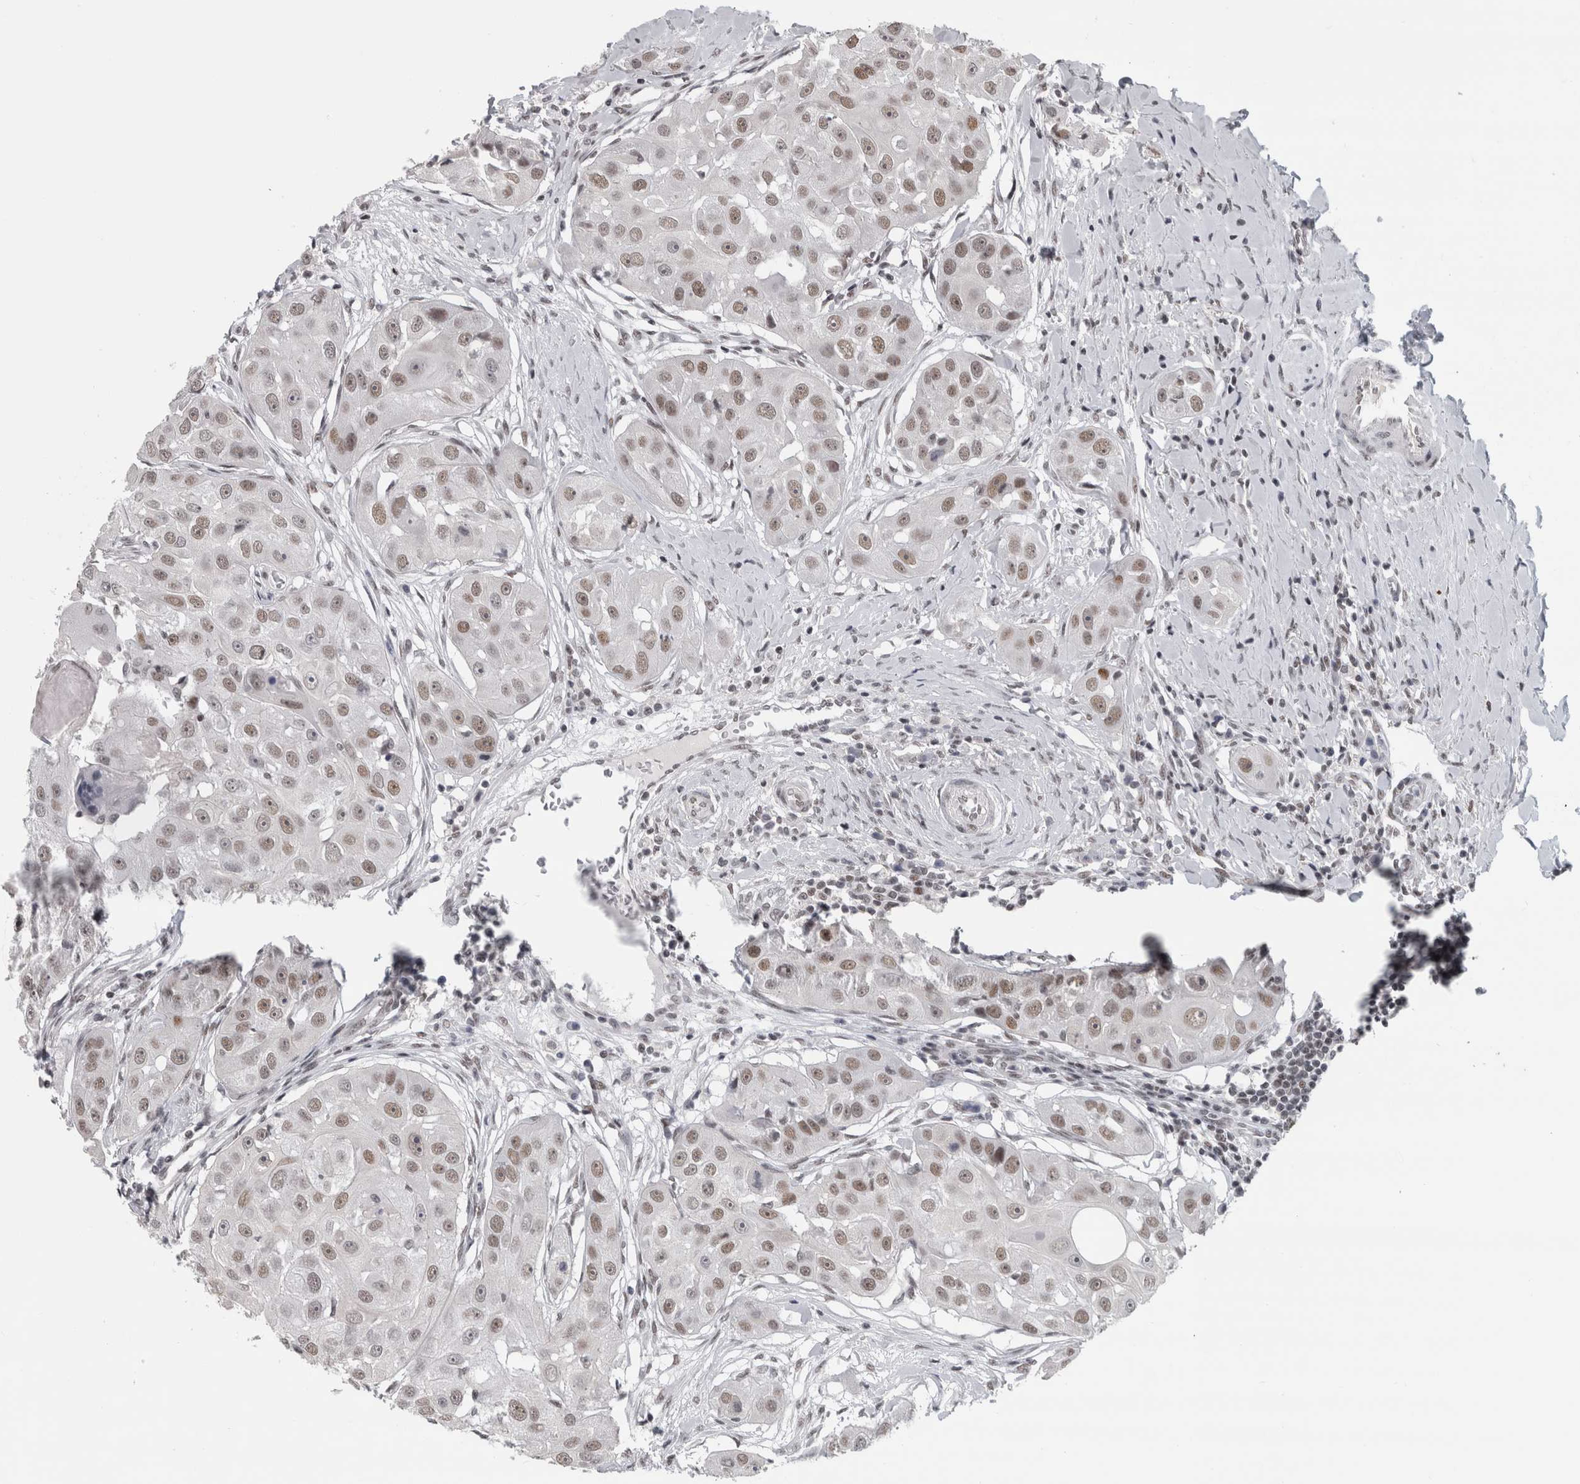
{"staining": {"intensity": "moderate", "quantity": ">75%", "location": "nuclear"}, "tissue": "head and neck cancer", "cell_type": "Tumor cells", "image_type": "cancer", "snomed": [{"axis": "morphology", "description": "Normal tissue, NOS"}, {"axis": "morphology", "description": "Squamous cell carcinoma, NOS"}, {"axis": "topography", "description": "Skeletal muscle"}, {"axis": "topography", "description": "Head-Neck"}], "caption": "The photomicrograph displays immunohistochemical staining of head and neck cancer (squamous cell carcinoma). There is moderate nuclear staining is identified in approximately >75% of tumor cells.", "gene": "ARID4B", "patient": {"sex": "male", "age": 51}}